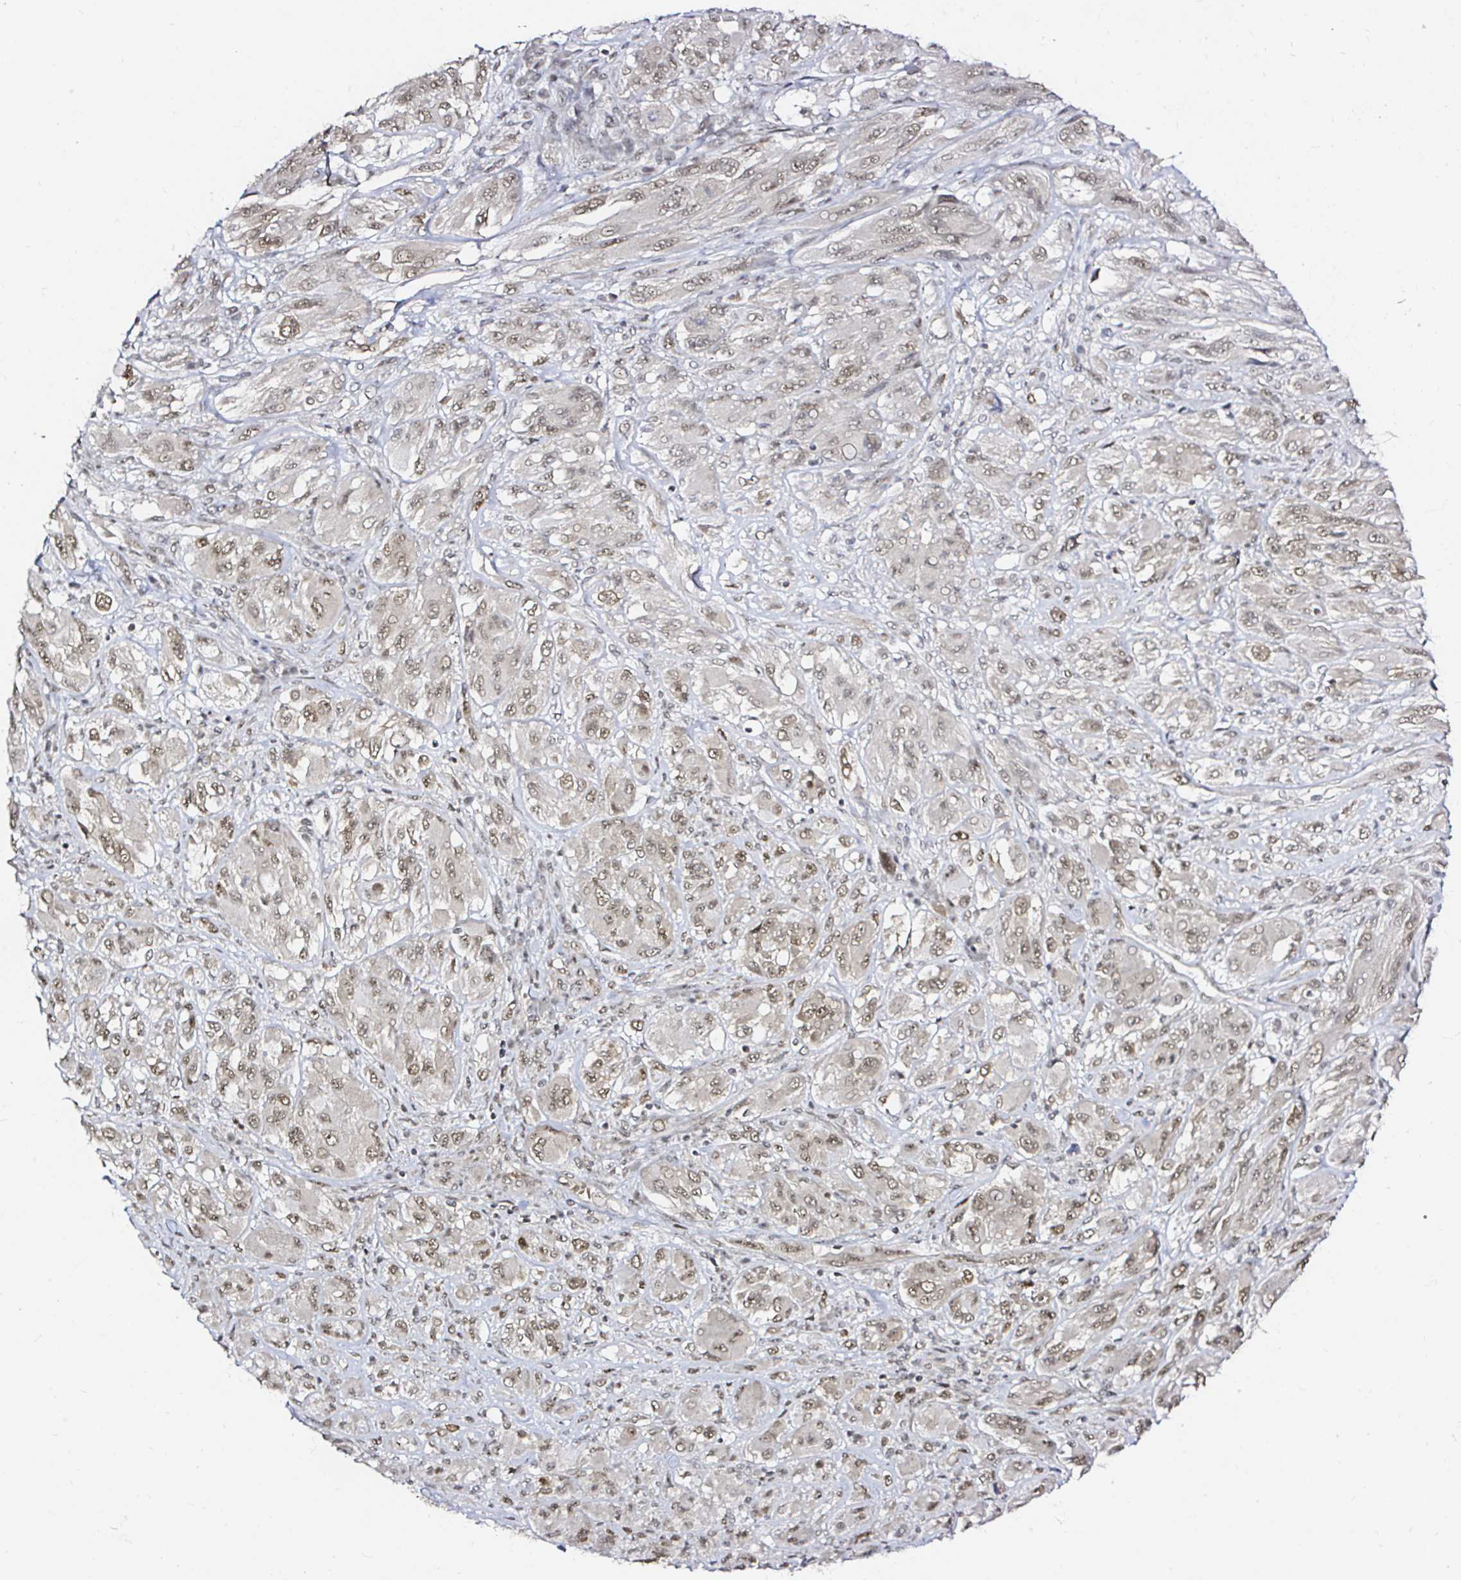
{"staining": {"intensity": "weak", "quantity": ">75%", "location": "nuclear"}, "tissue": "melanoma", "cell_type": "Tumor cells", "image_type": "cancer", "snomed": [{"axis": "morphology", "description": "Malignant melanoma, NOS"}, {"axis": "topography", "description": "Skin"}], "caption": "High-power microscopy captured an immunohistochemistry (IHC) photomicrograph of melanoma, revealing weak nuclear expression in approximately >75% of tumor cells.", "gene": "SNRPC", "patient": {"sex": "female", "age": 91}}